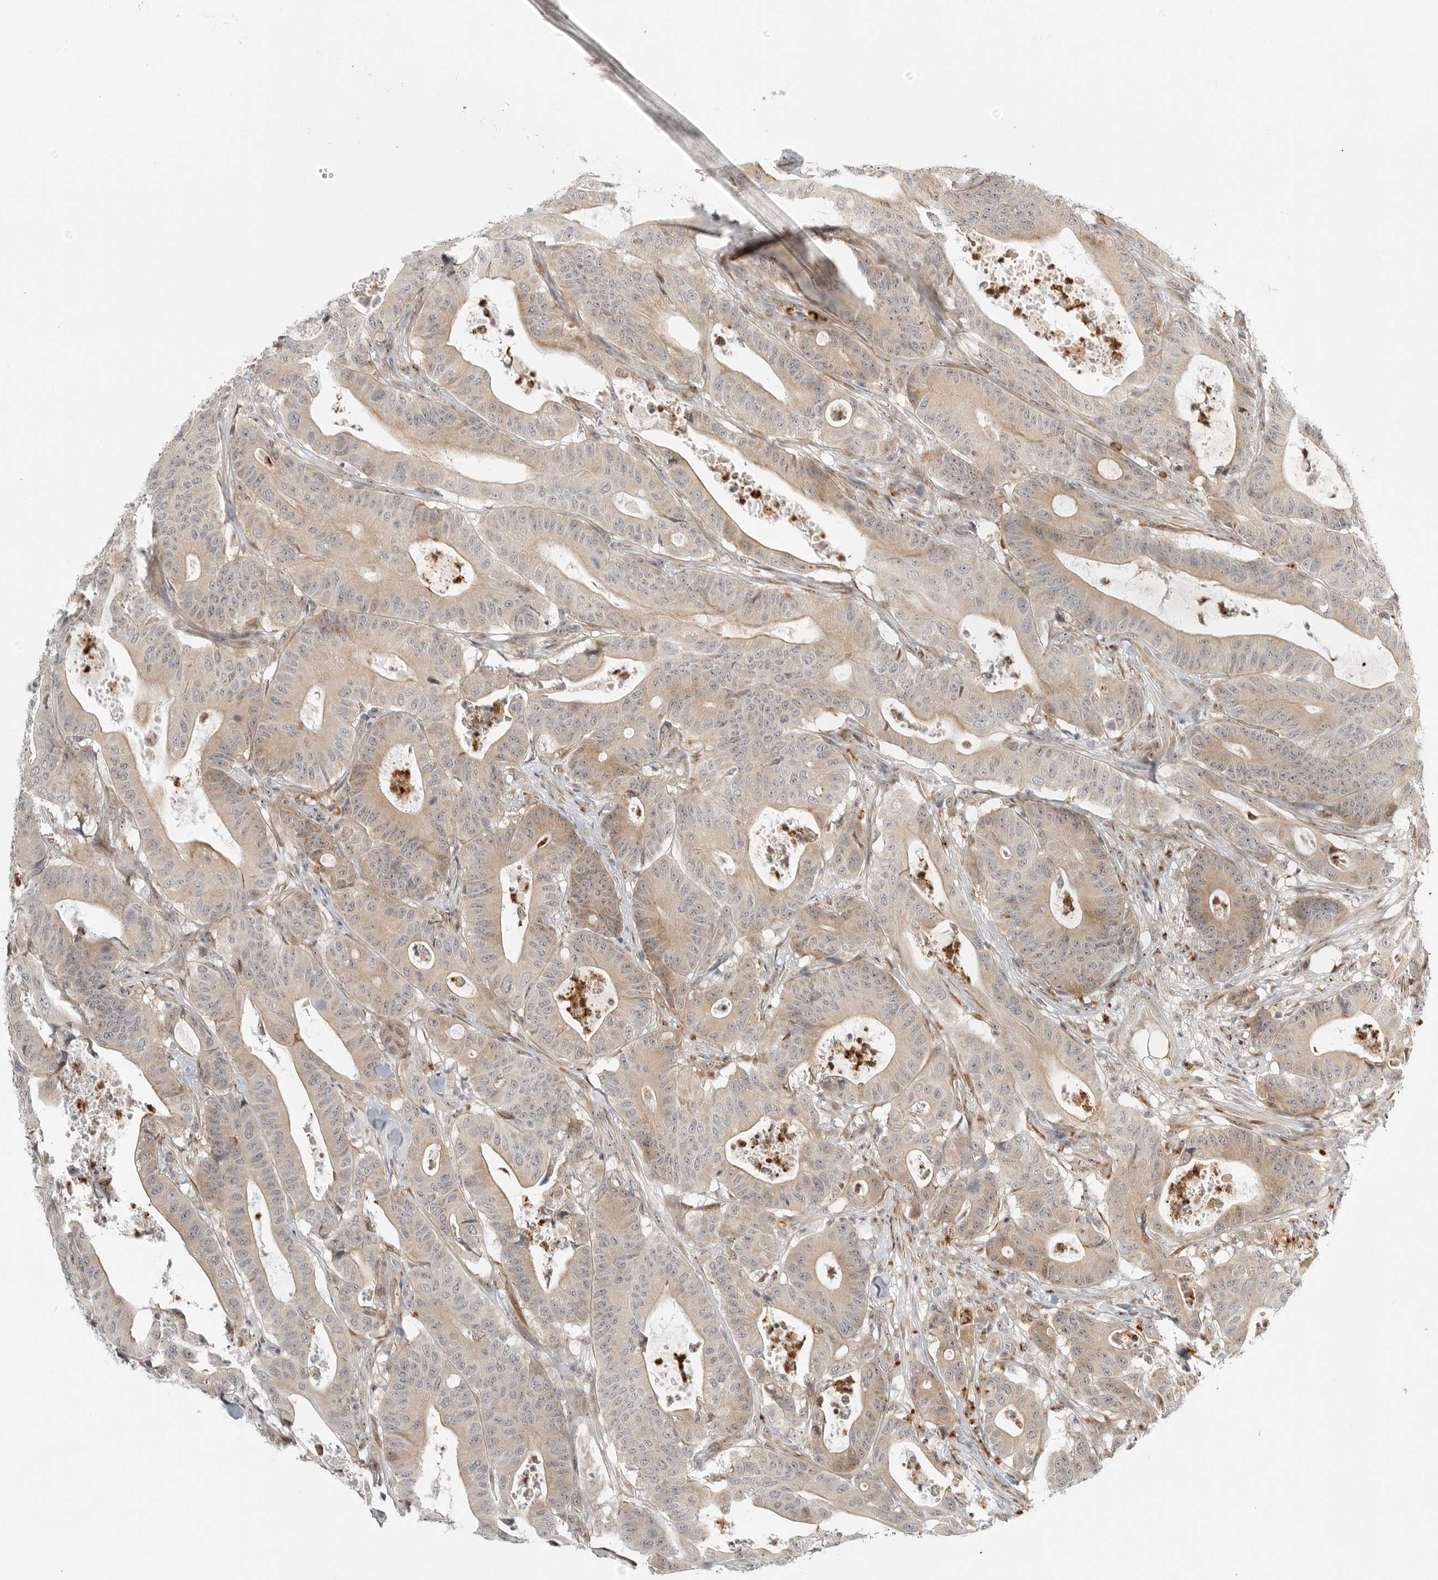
{"staining": {"intensity": "weak", "quantity": "25%-75%", "location": "cytoplasmic/membranous,nuclear"}, "tissue": "colorectal cancer", "cell_type": "Tumor cells", "image_type": "cancer", "snomed": [{"axis": "morphology", "description": "Adenocarcinoma, NOS"}, {"axis": "topography", "description": "Colon"}], "caption": "Tumor cells display weak cytoplasmic/membranous and nuclear expression in about 25%-75% of cells in adenocarcinoma (colorectal). The staining was performed using DAB, with brown indicating positive protein expression. Nuclei are stained blue with hematoxylin.", "gene": "DSCC1", "patient": {"sex": "female", "age": 84}}